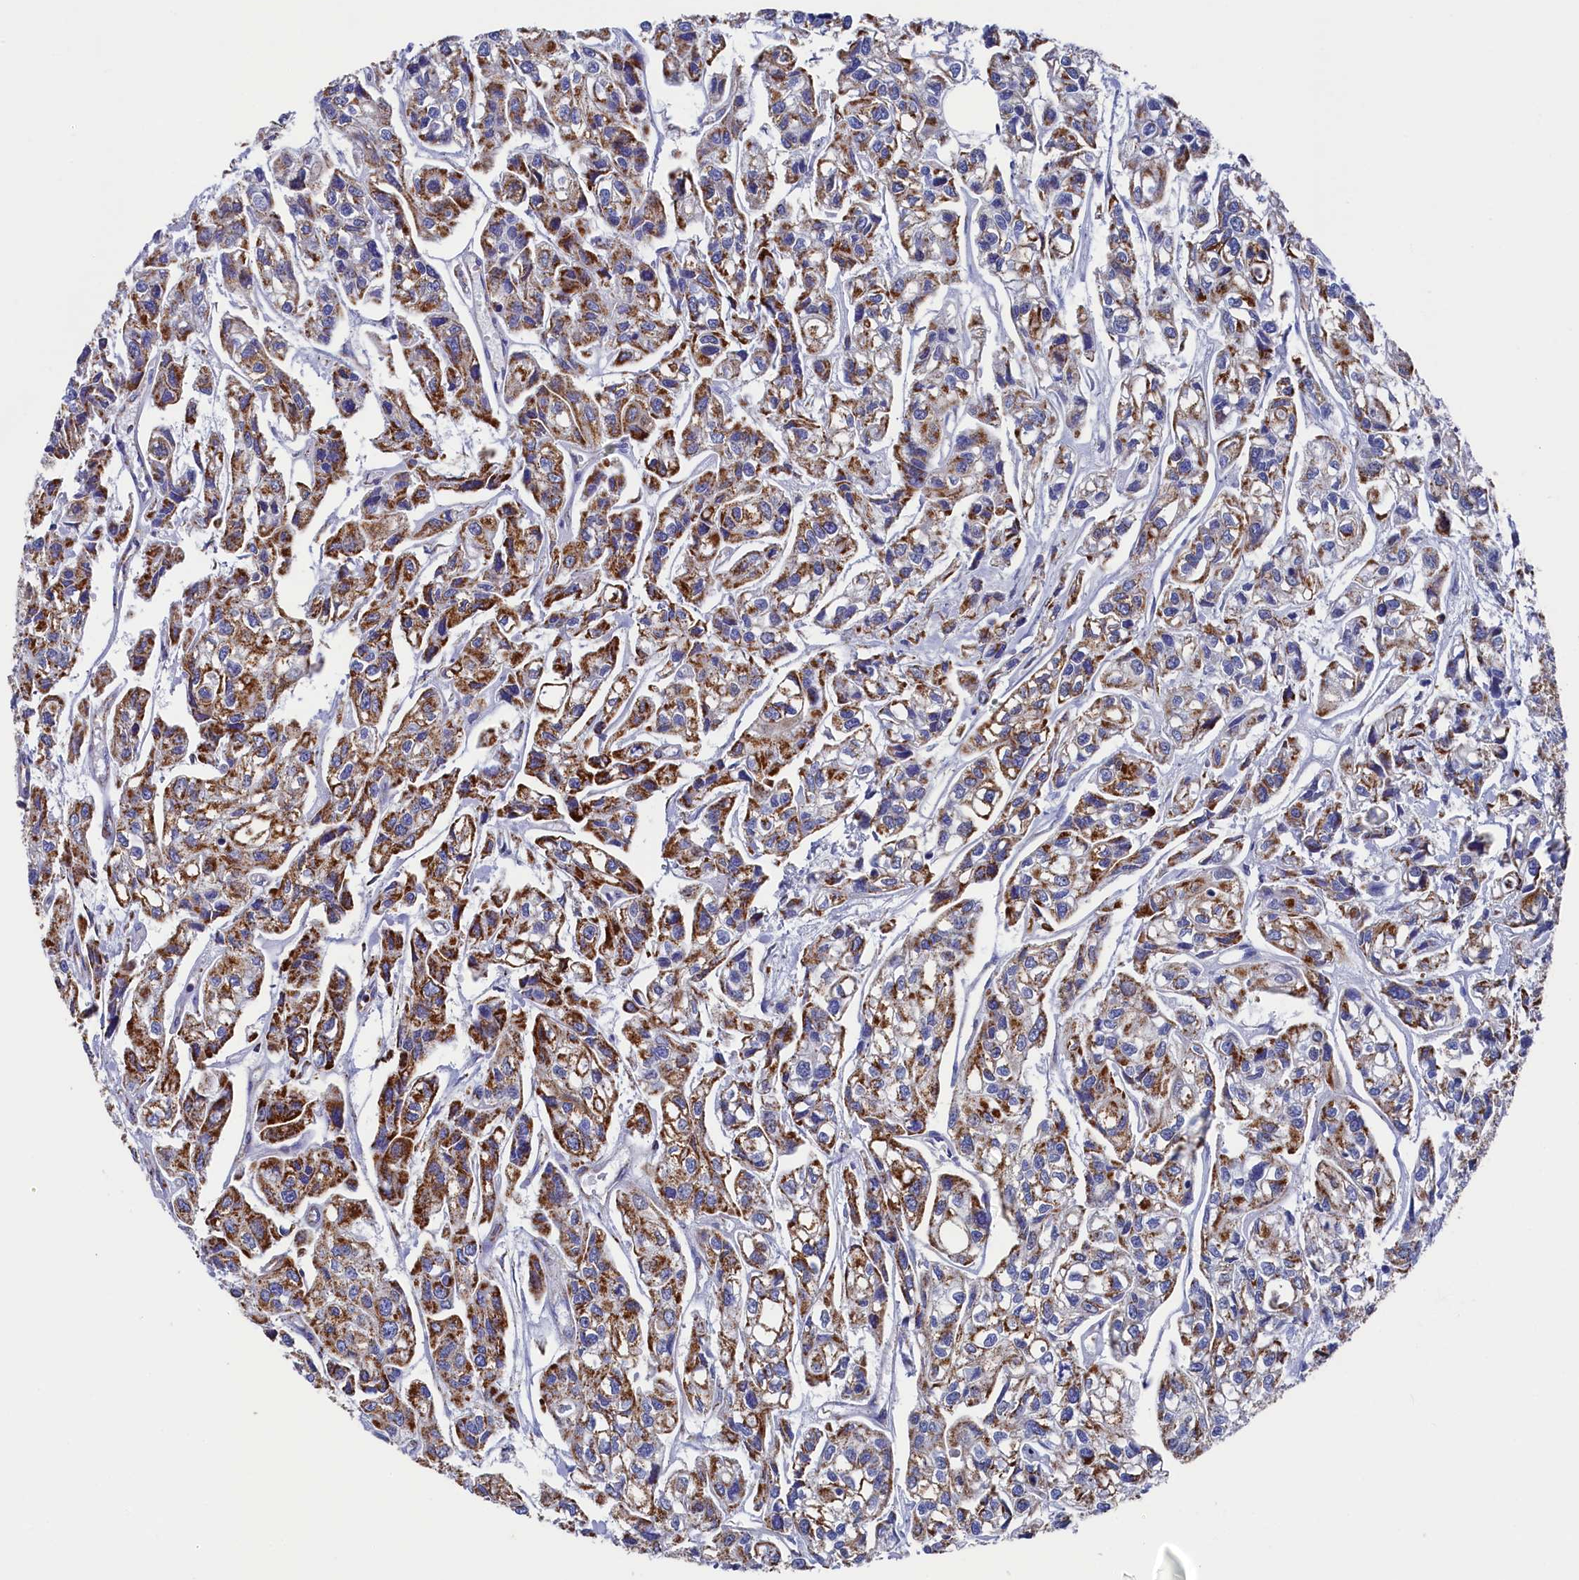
{"staining": {"intensity": "moderate", "quantity": ">75%", "location": "cytoplasmic/membranous"}, "tissue": "urothelial cancer", "cell_type": "Tumor cells", "image_type": "cancer", "snomed": [{"axis": "morphology", "description": "Urothelial carcinoma, High grade"}, {"axis": "topography", "description": "Urinary bladder"}], "caption": "Tumor cells display medium levels of moderate cytoplasmic/membranous staining in about >75% of cells in urothelial cancer. (DAB (3,3'-diaminobenzidine) IHC with brightfield microscopy, high magnification).", "gene": "MMAB", "patient": {"sex": "male", "age": 67}}